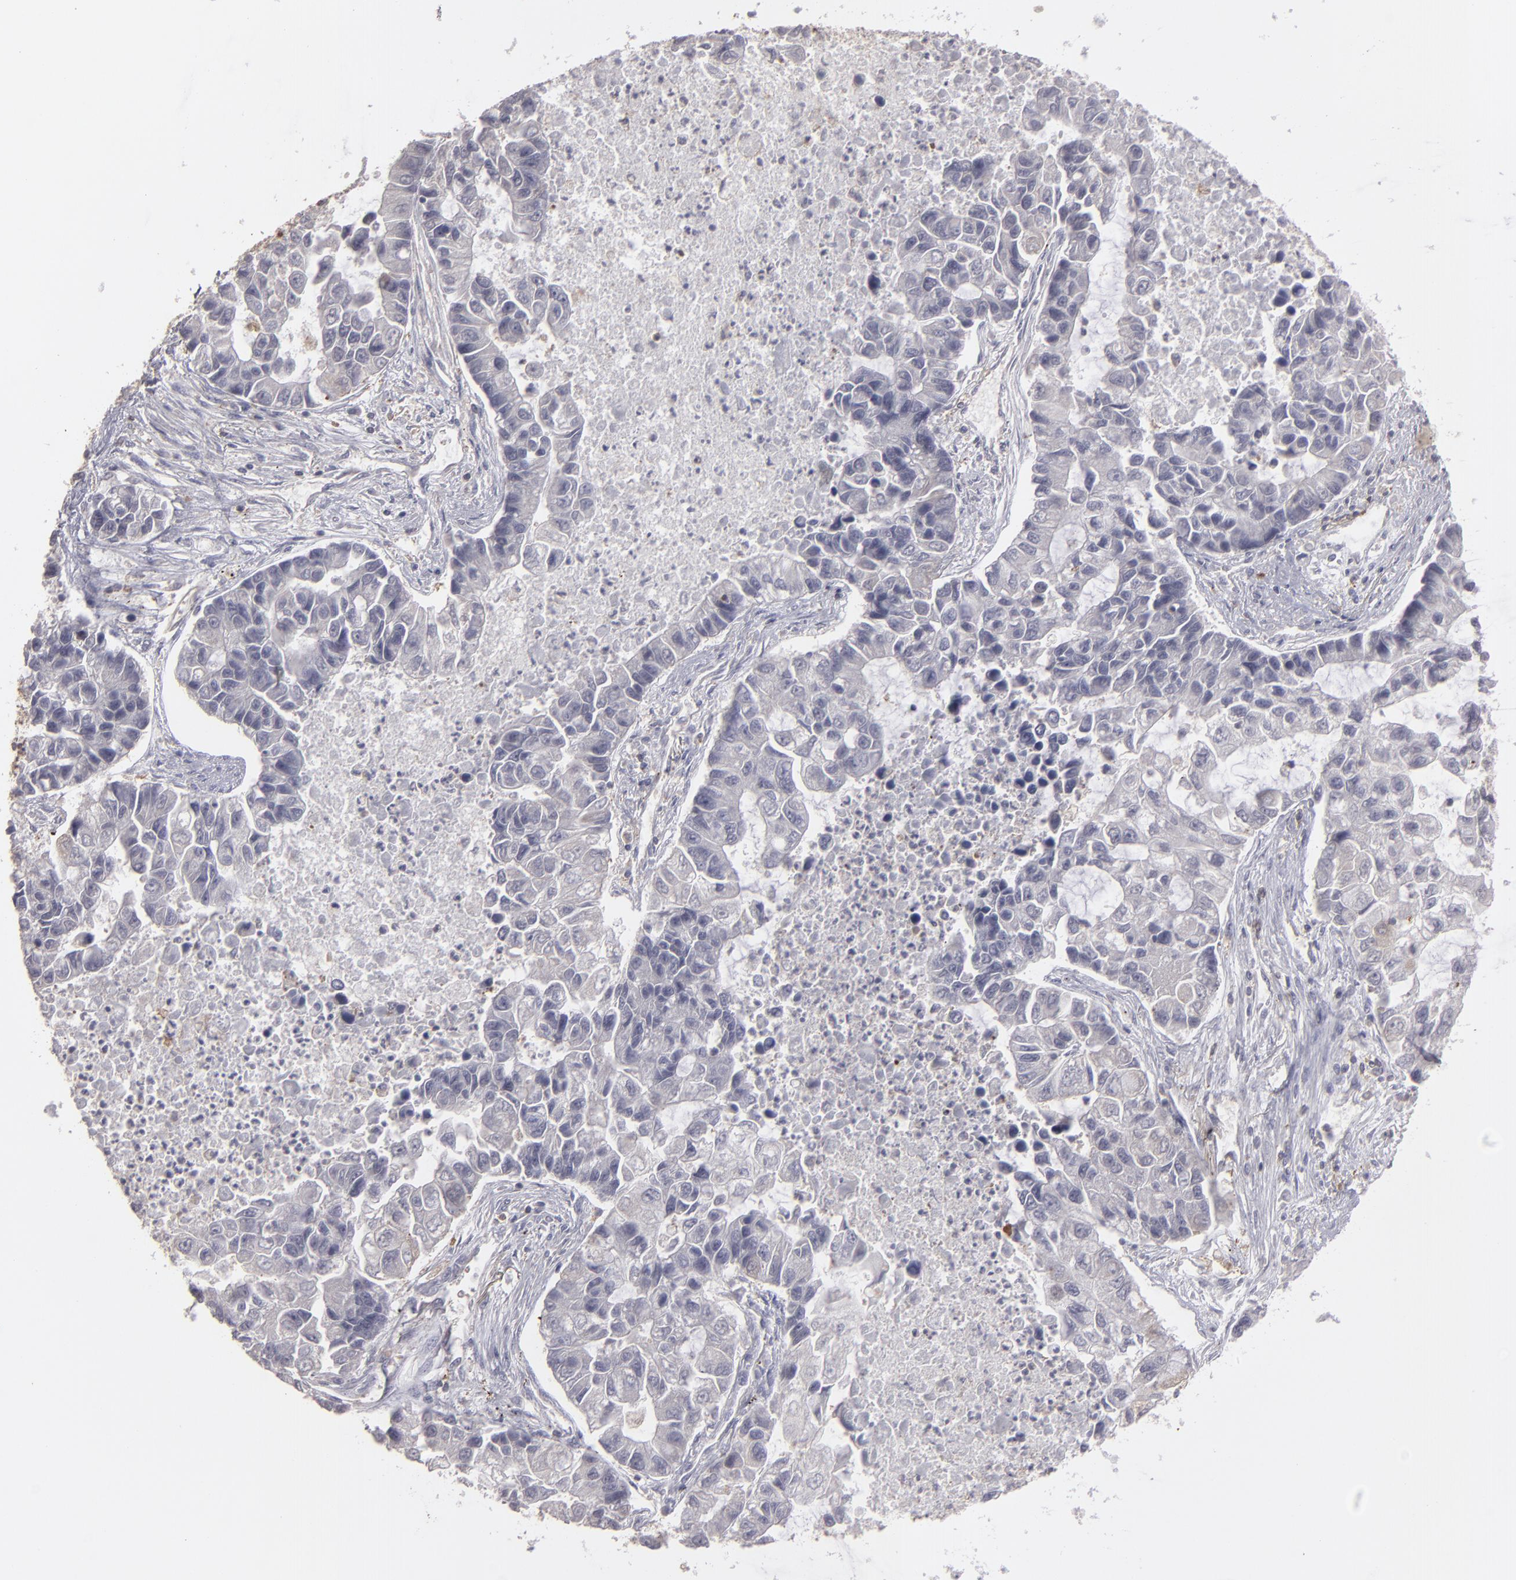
{"staining": {"intensity": "negative", "quantity": "none", "location": "none"}, "tissue": "lung cancer", "cell_type": "Tumor cells", "image_type": "cancer", "snomed": [{"axis": "morphology", "description": "Adenocarcinoma, NOS"}, {"axis": "topography", "description": "Lung"}], "caption": "IHC image of neoplastic tissue: human lung adenocarcinoma stained with DAB reveals no significant protein expression in tumor cells.", "gene": "SEMA3G", "patient": {"sex": "female", "age": 51}}